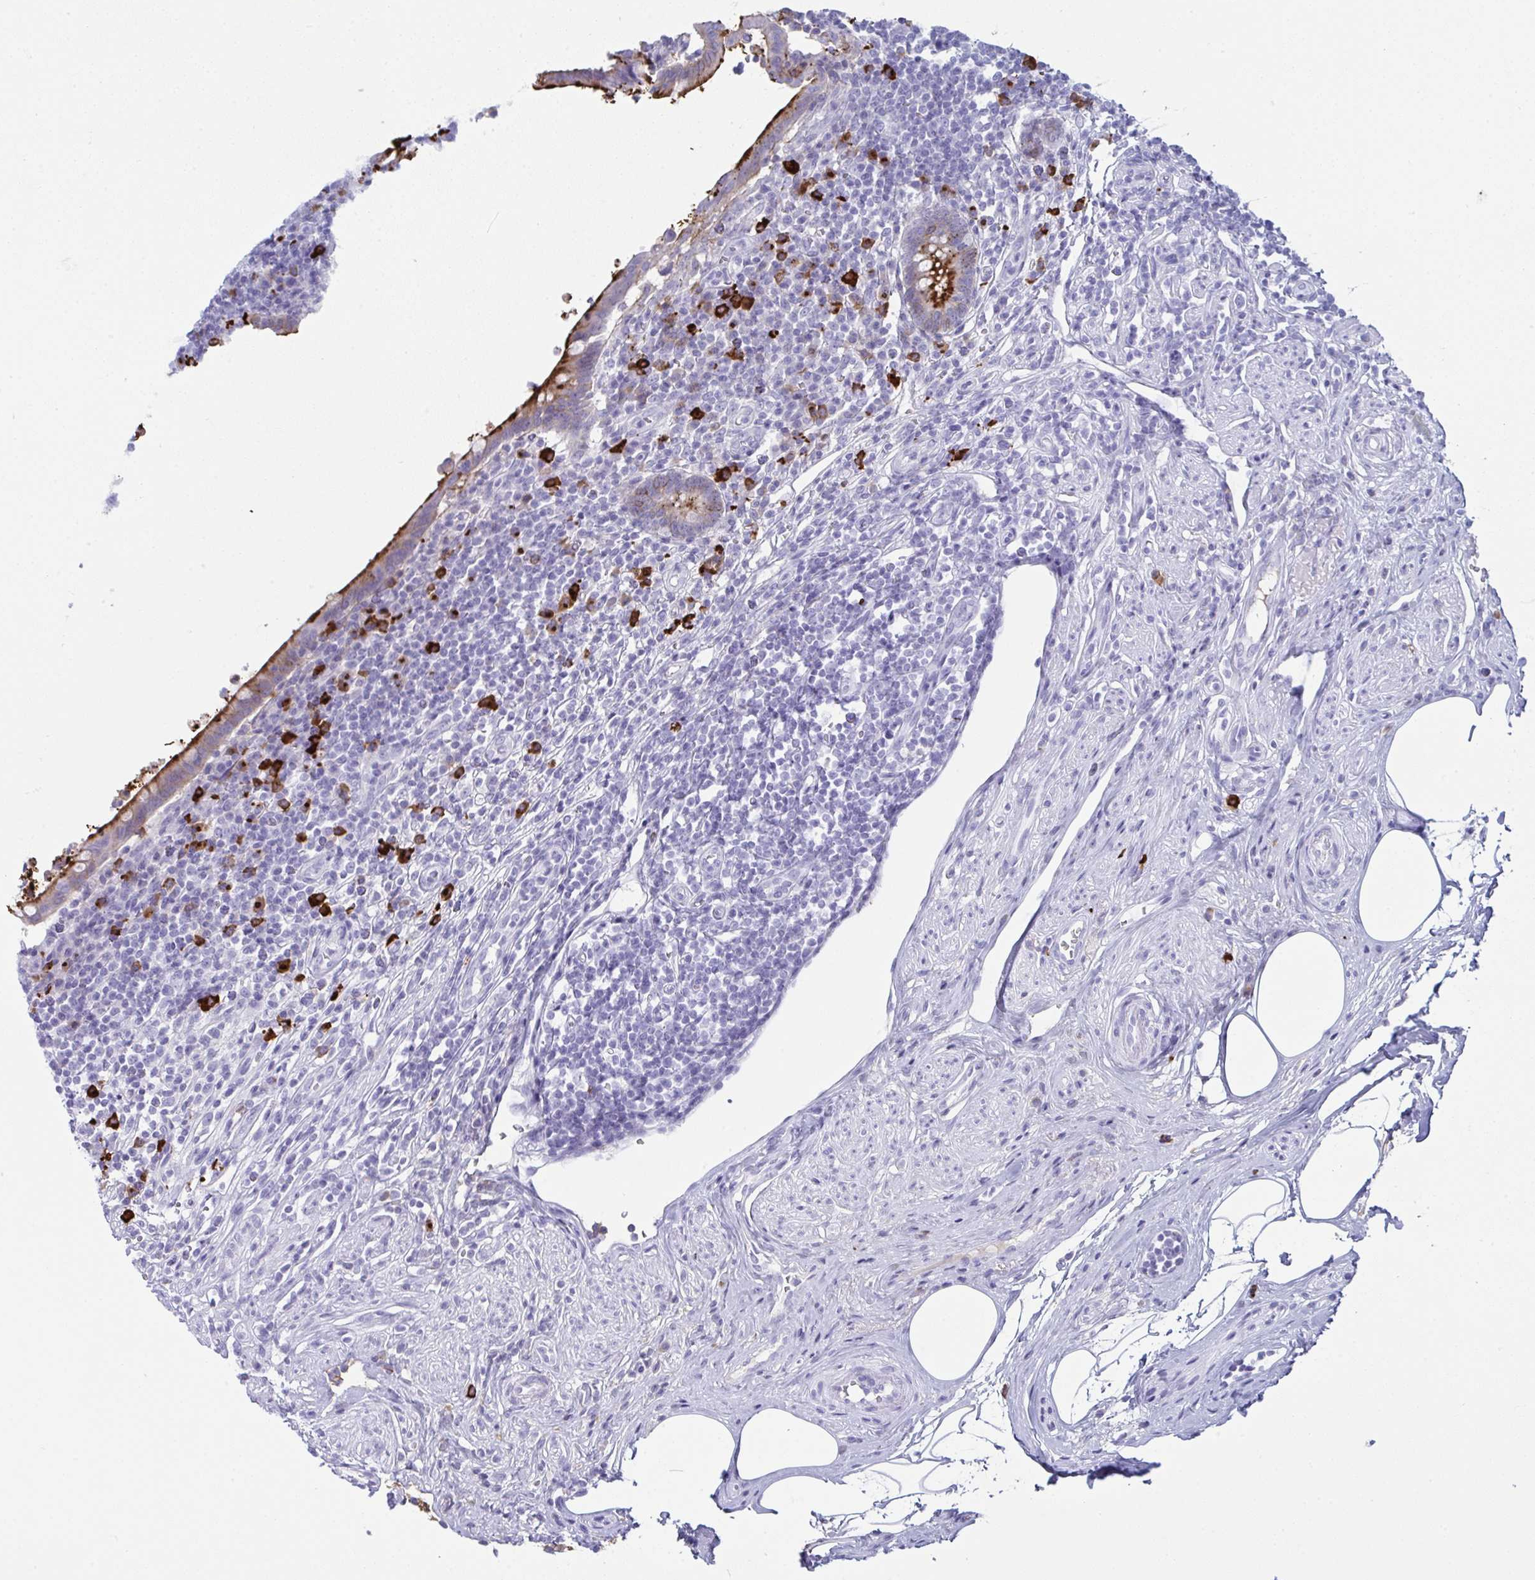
{"staining": {"intensity": "moderate", "quantity": ">75%", "location": "cytoplasmic/membranous"}, "tissue": "appendix", "cell_type": "Glandular cells", "image_type": "normal", "snomed": [{"axis": "morphology", "description": "Normal tissue, NOS"}, {"axis": "topography", "description": "Appendix"}], "caption": "Appendix stained with a brown dye shows moderate cytoplasmic/membranous positive expression in approximately >75% of glandular cells.", "gene": "JCHAIN", "patient": {"sex": "female", "age": 56}}